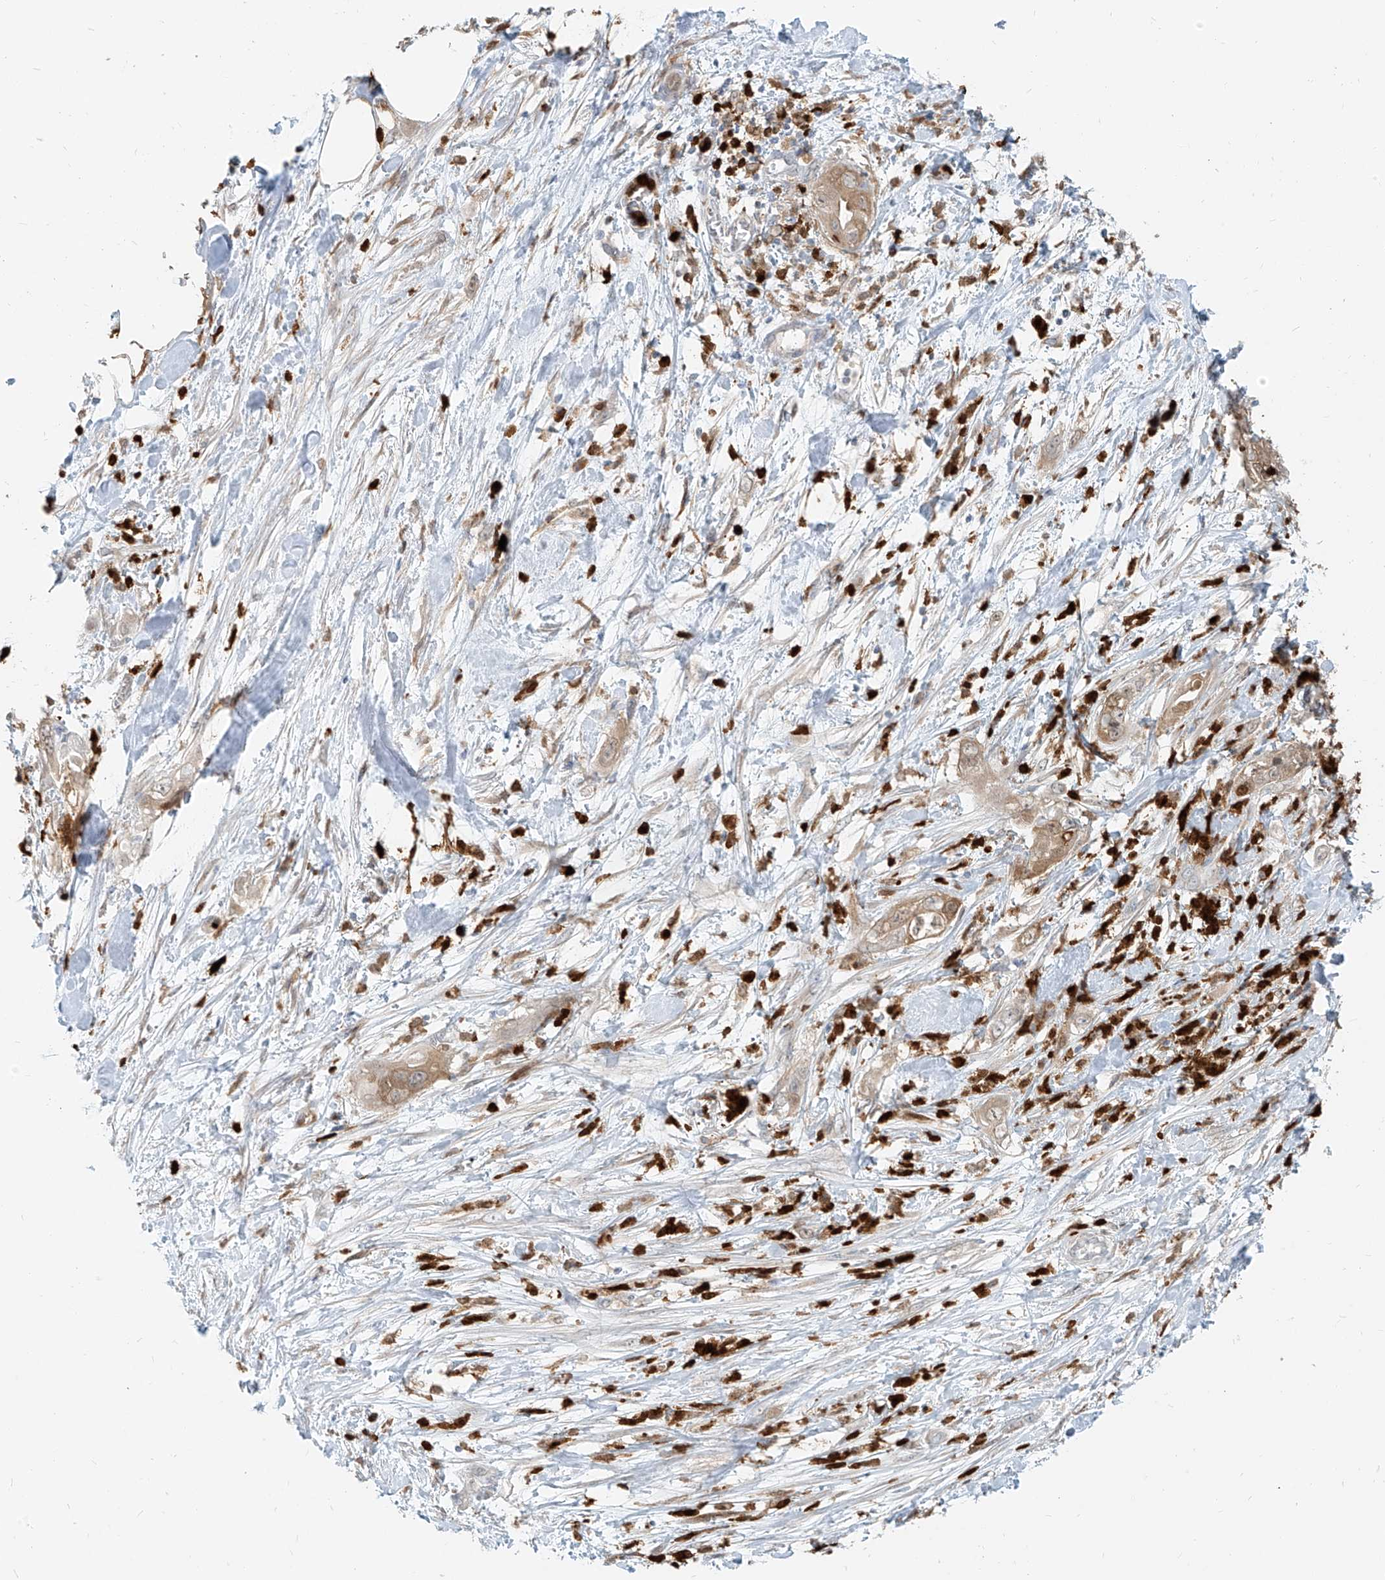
{"staining": {"intensity": "moderate", "quantity": ">75%", "location": "cytoplasmic/membranous"}, "tissue": "pancreatic cancer", "cell_type": "Tumor cells", "image_type": "cancer", "snomed": [{"axis": "morphology", "description": "Adenocarcinoma, NOS"}, {"axis": "topography", "description": "Pancreas"}], "caption": "Protein expression analysis of human adenocarcinoma (pancreatic) reveals moderate cytoplasmic/membranous positivity in about >75% of tumor cells.", "gene": "PGD", "patient": {"sex": "female", "age": 78}}